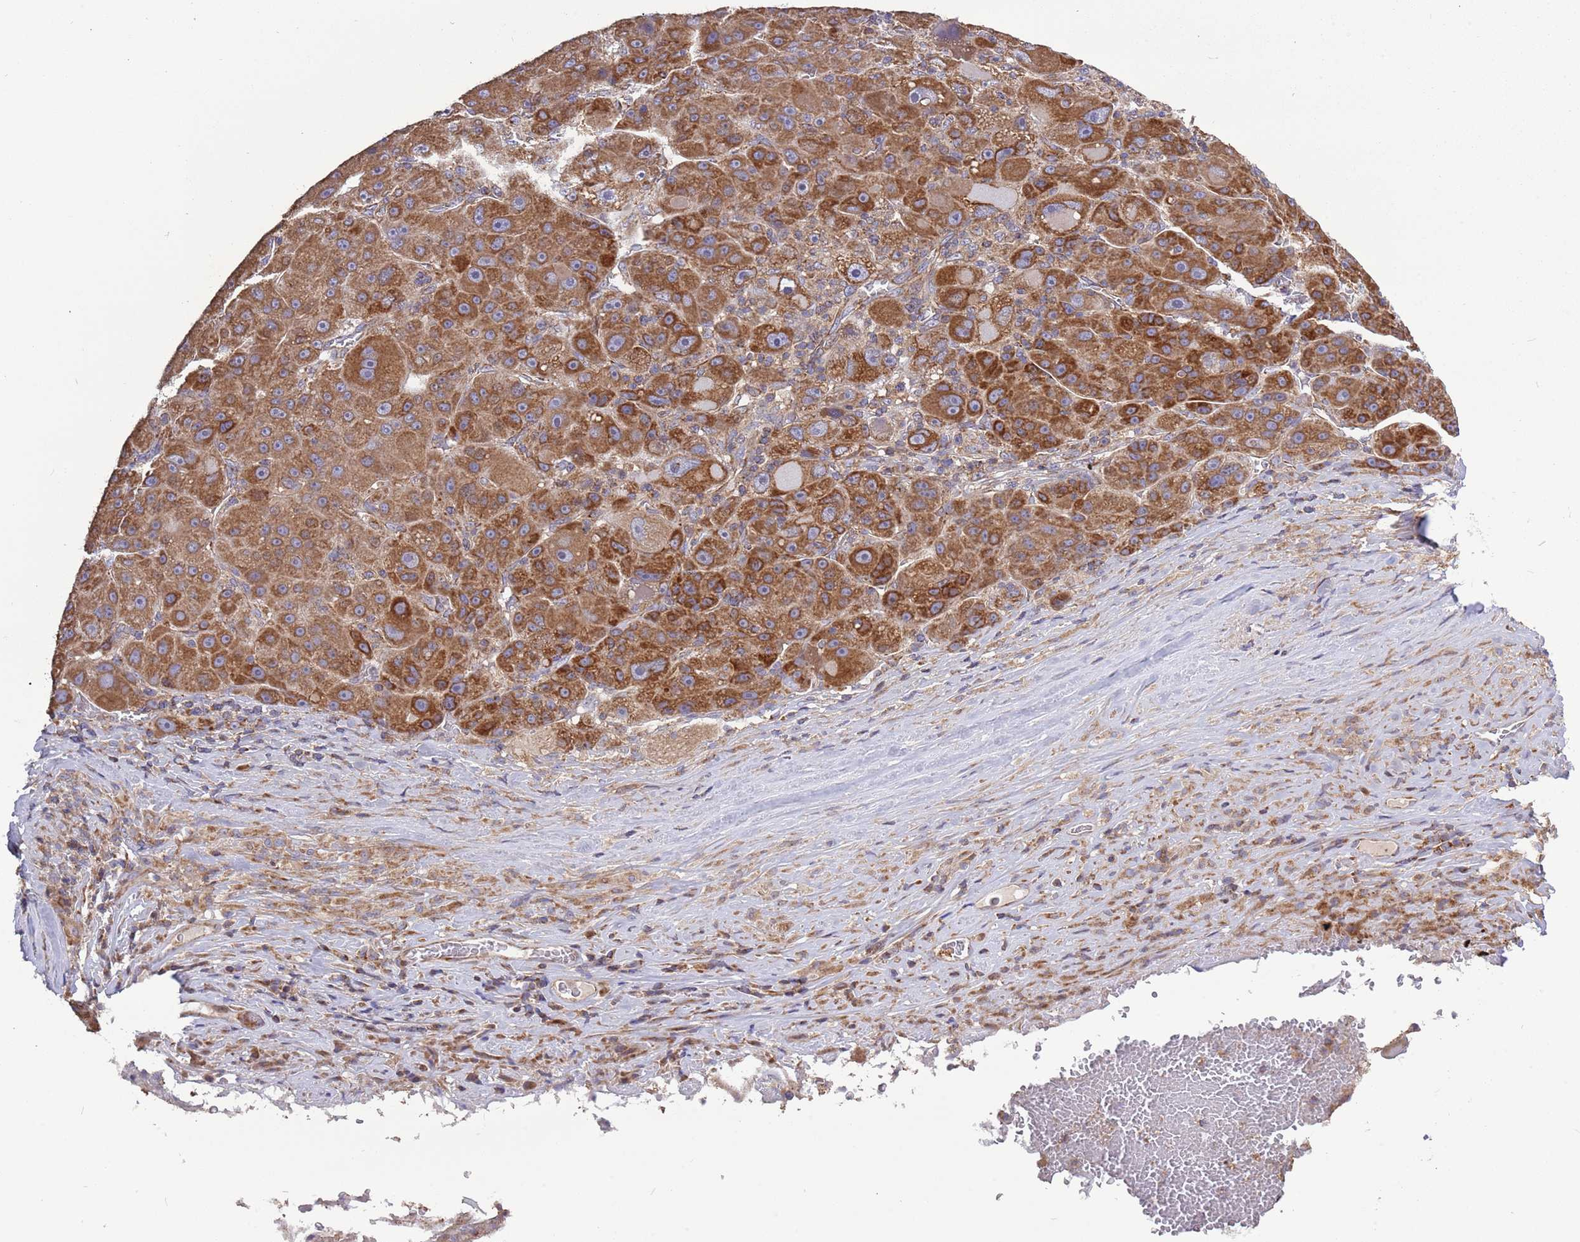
{"staining": {"intensity": "strong", "quantity": ">75%", "location": "cytoplasmic/membranous"}, "tissue": "liver cancer", "cell_type": "Tumor cells", "image_type": "cancer", "snomed": [{"axis": "morphology", "description": "Carcinoma, Hepatocellular, NOS"}, {"axis": "topography", "description": "Liver"}], "caption": "DAB (3,3'-diaminobenzidine) immunohistochemical staining of human hepatocellular carcinoma (liver) reveals strong cytoplasmic/membranous protein positivity in approximately >75% of tumor cells. (DAB IHC, brown staining for protein, blue staining for nuclei).", "gene": "IRS4", "patient": {"sex": "male", "age": 76}}